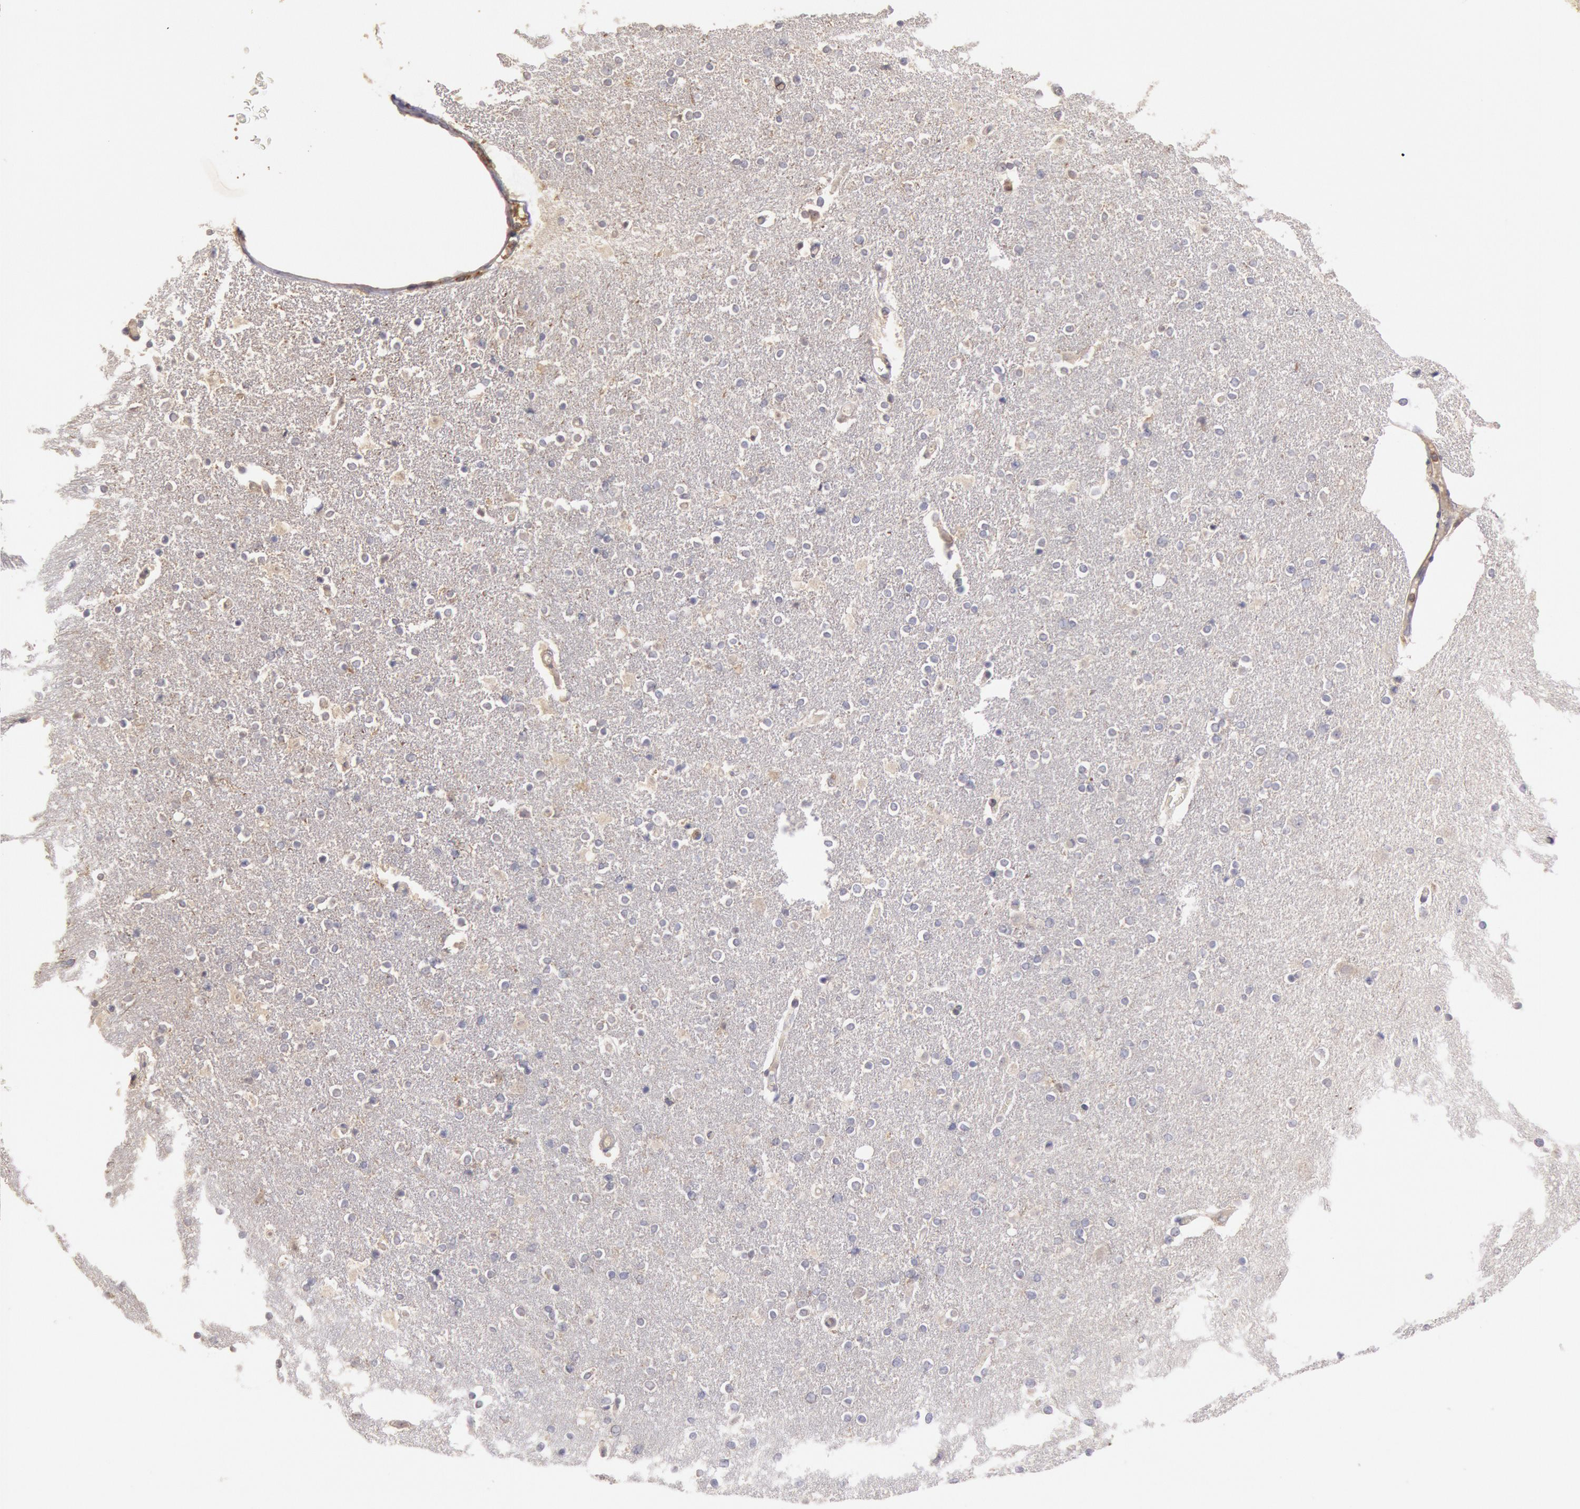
{"staining": {"intensity": "weak", "quantity": "<25%", "location": "cytoplasmic/membranous"}, "tissue": "caudate", "cell_type": "Glial cells", "image_type": "normal", "snomed": [{"axis": "morphology", "description": "Normal tissue, NOS"}, {"axis": "topography", "description": "Lateral ventricle wall"}], "caption": "The image exhibits no staining of glial cells in benign caudate. (Immunohistochemistry, brightfield microscopy, high magnification).", "gene": "PIK3R1", "patient": {"sex": "female", "age": 54}}